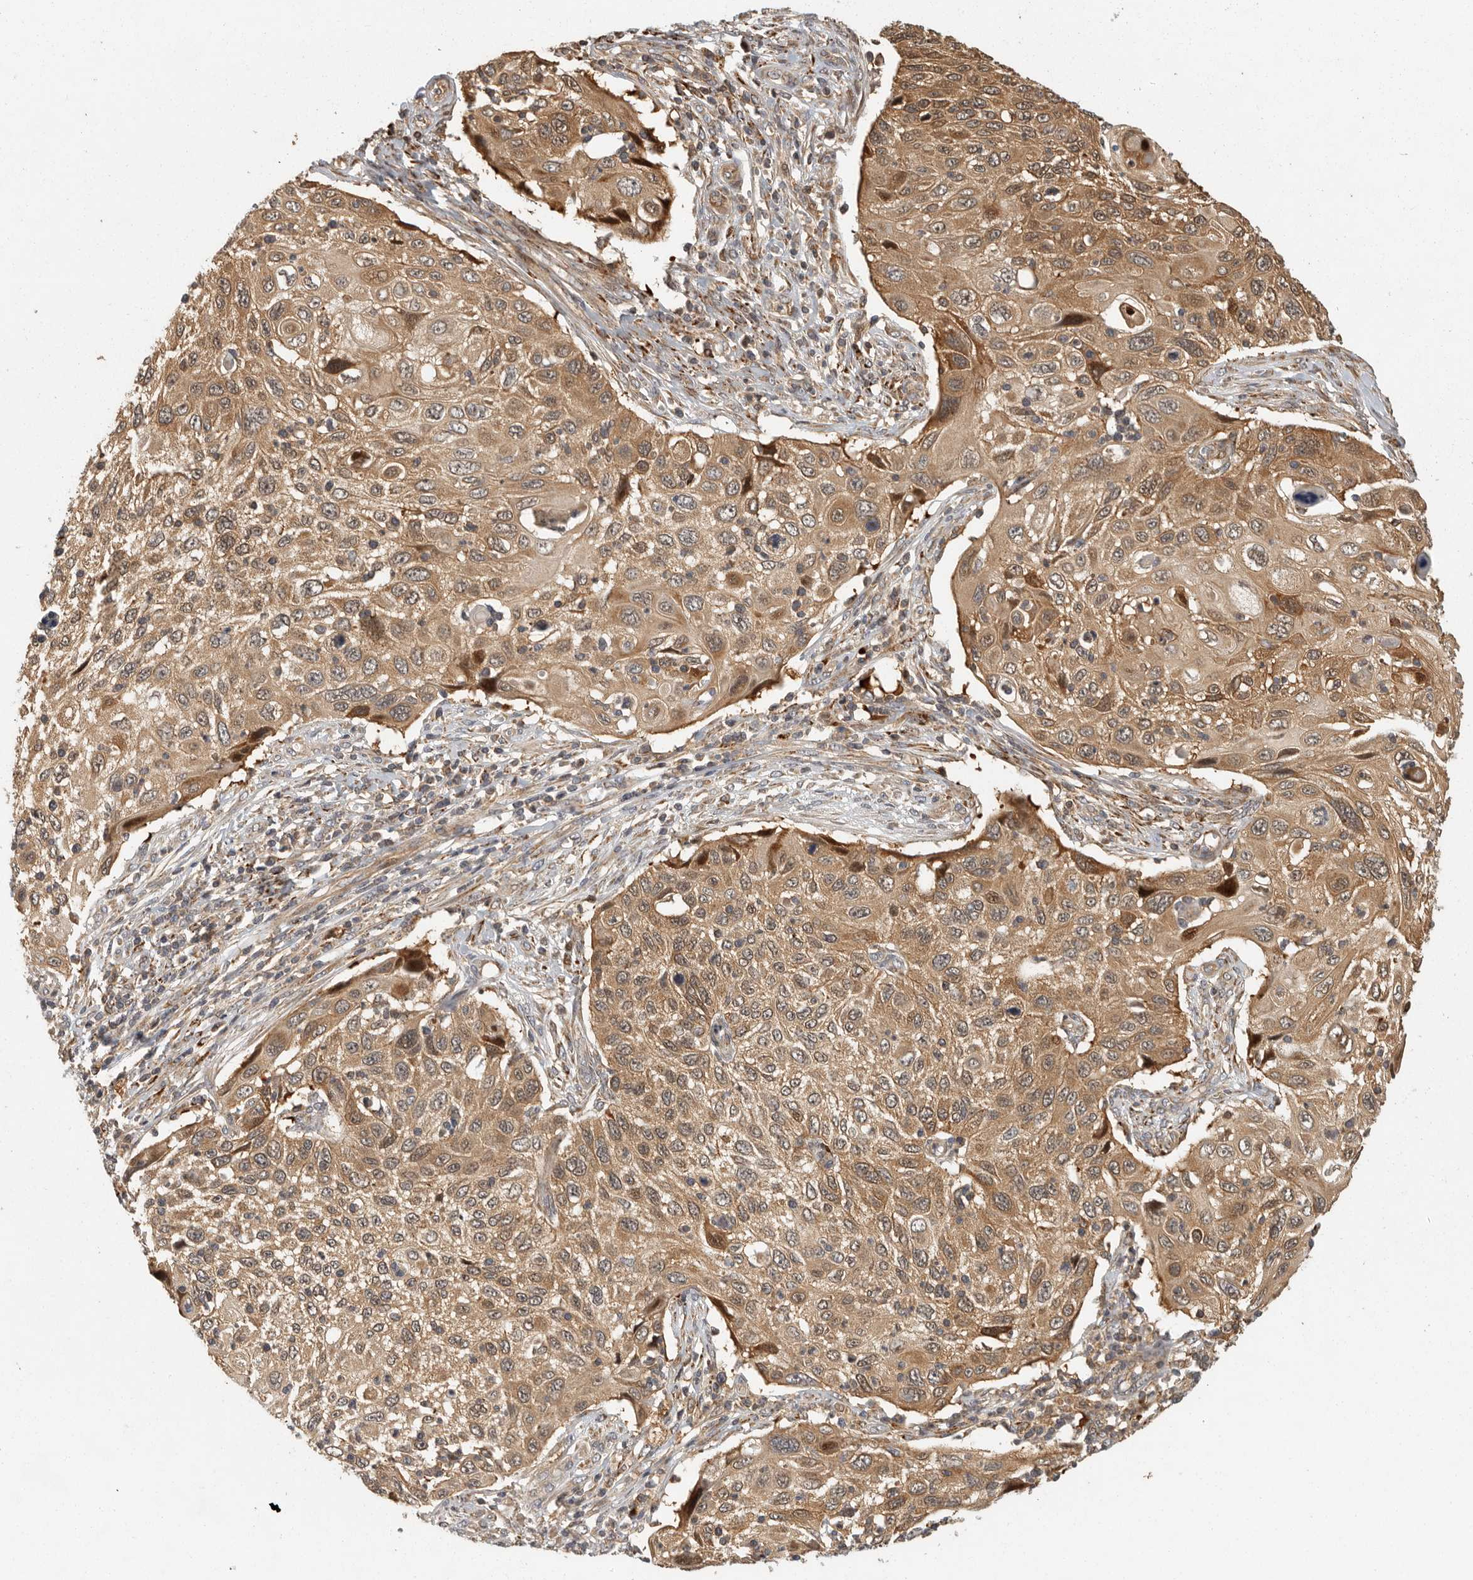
{"staining": {"intensity": "moderate", "quantity": ">75%", "location": "cytoplasmic/membranous,nuclear"}, "tissue": "cervical cancer", "cell_type": "Tumor cells", "image_type": "cancer", "snomed": [{"axis": "morphology", "description": "Squamous cell carcinoma, NOS"}, {"axis": "topography", "description": "Cervix"}], "caption": "About >75% of tumor cells in squamous cell carcinoma (cervical) exhibit moderate cytoplasmic/membranous and nuclear protein positivity as visualized by brown immunohistochemical staining.", "gene": "SWT1", "patient": {"sex": "female", "age": 70}}